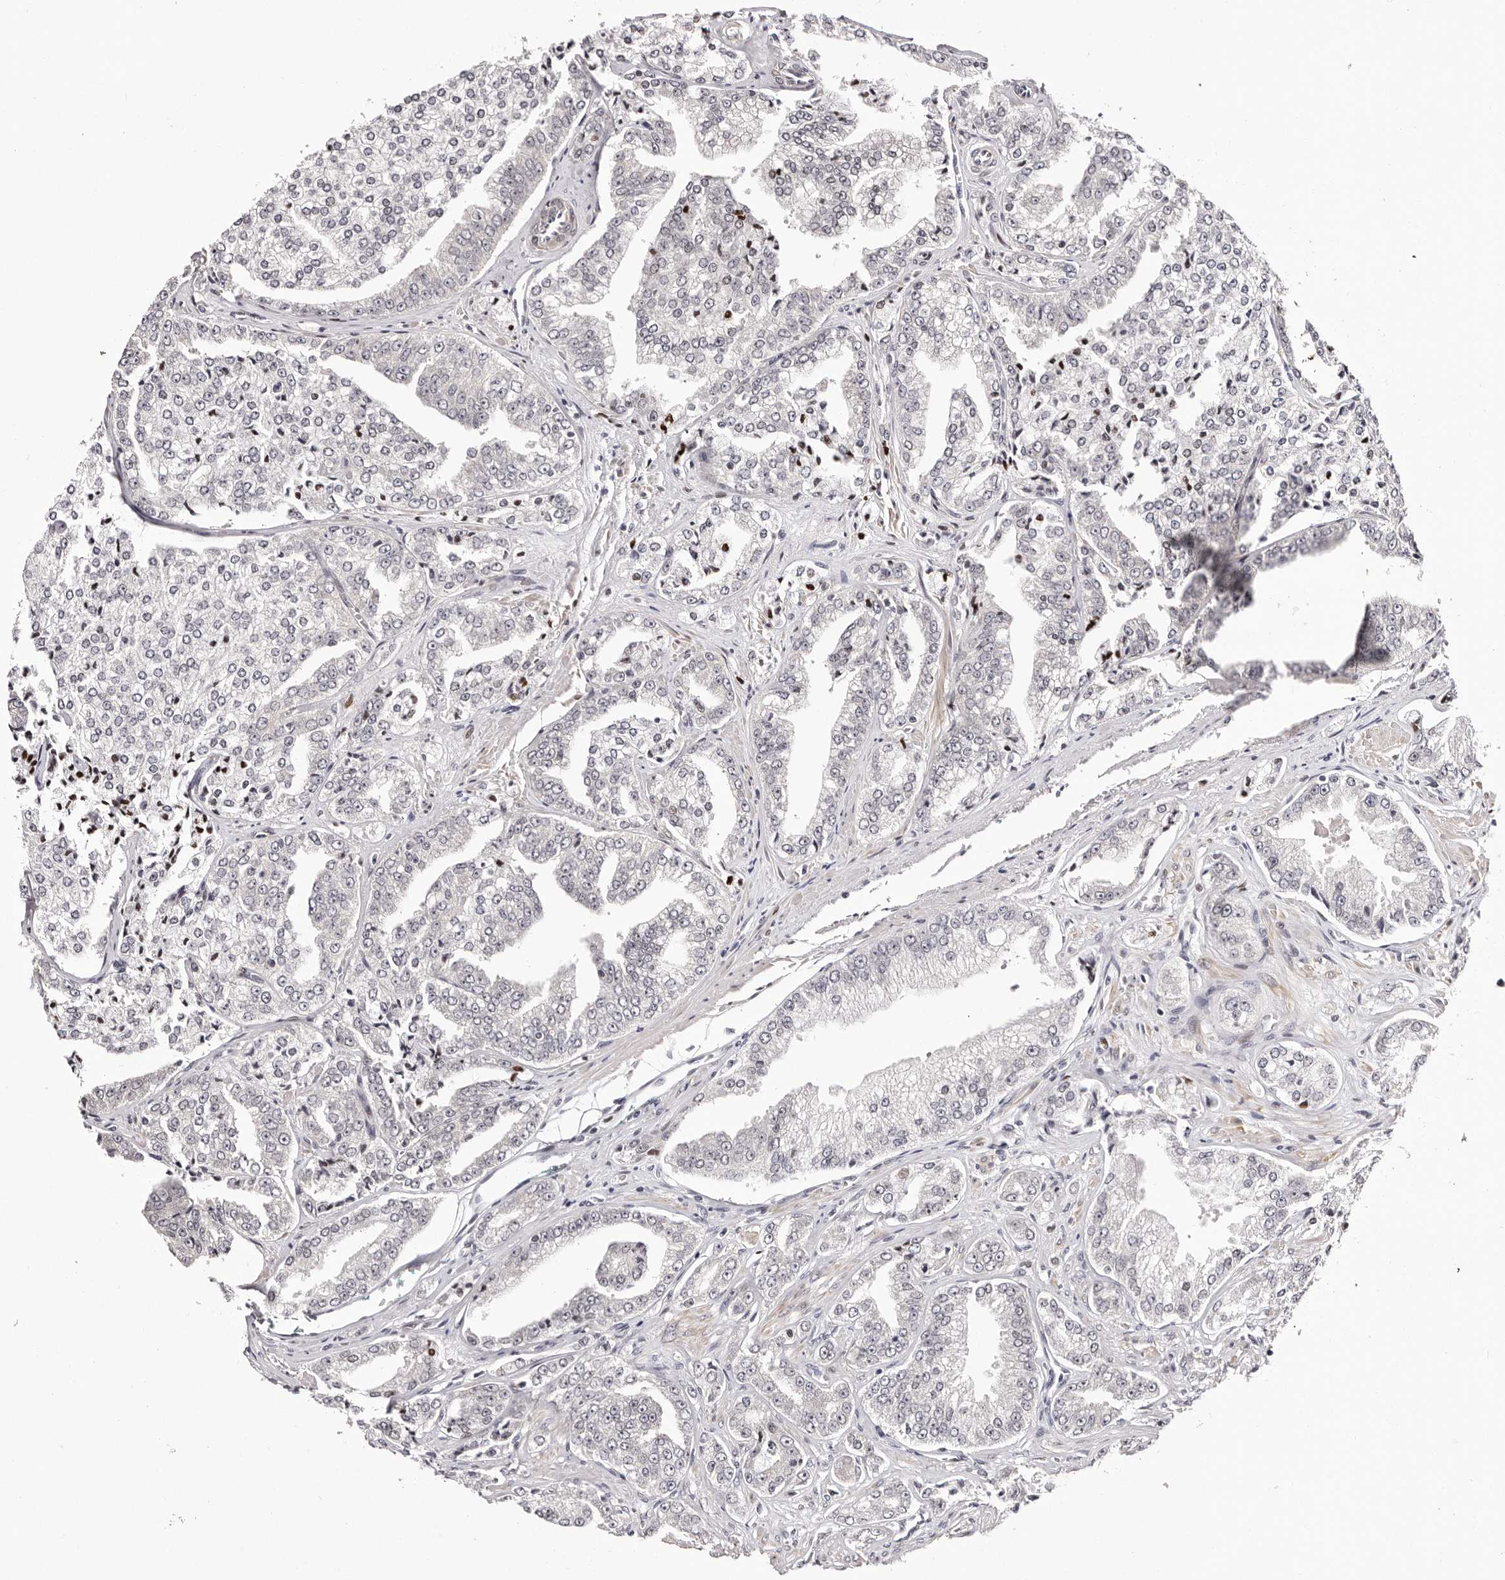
{"staining": {"intensity": "negative", "quantity": "none", "location": "none"}, "tissue": "prostate cancer", "cell_type": "Tumor cells", "image_type": "cancer", "snomed": [{"axis": "morphology", "description": "Adenocarcinoma, High grade"}, {"axis": "topography", "description": "Prostate"}], "caption": "Immunohistochemistry (IHC) photomicrograph of neoplastic tissue: human prostate cancer stained with DAB exhibits no significant protein positivity in tumor cells. (DAB IHC visualized using brightfield microscopy, high magnification).", "gene": "NUP153", "patient": {"sex": "male", "age": 71}}